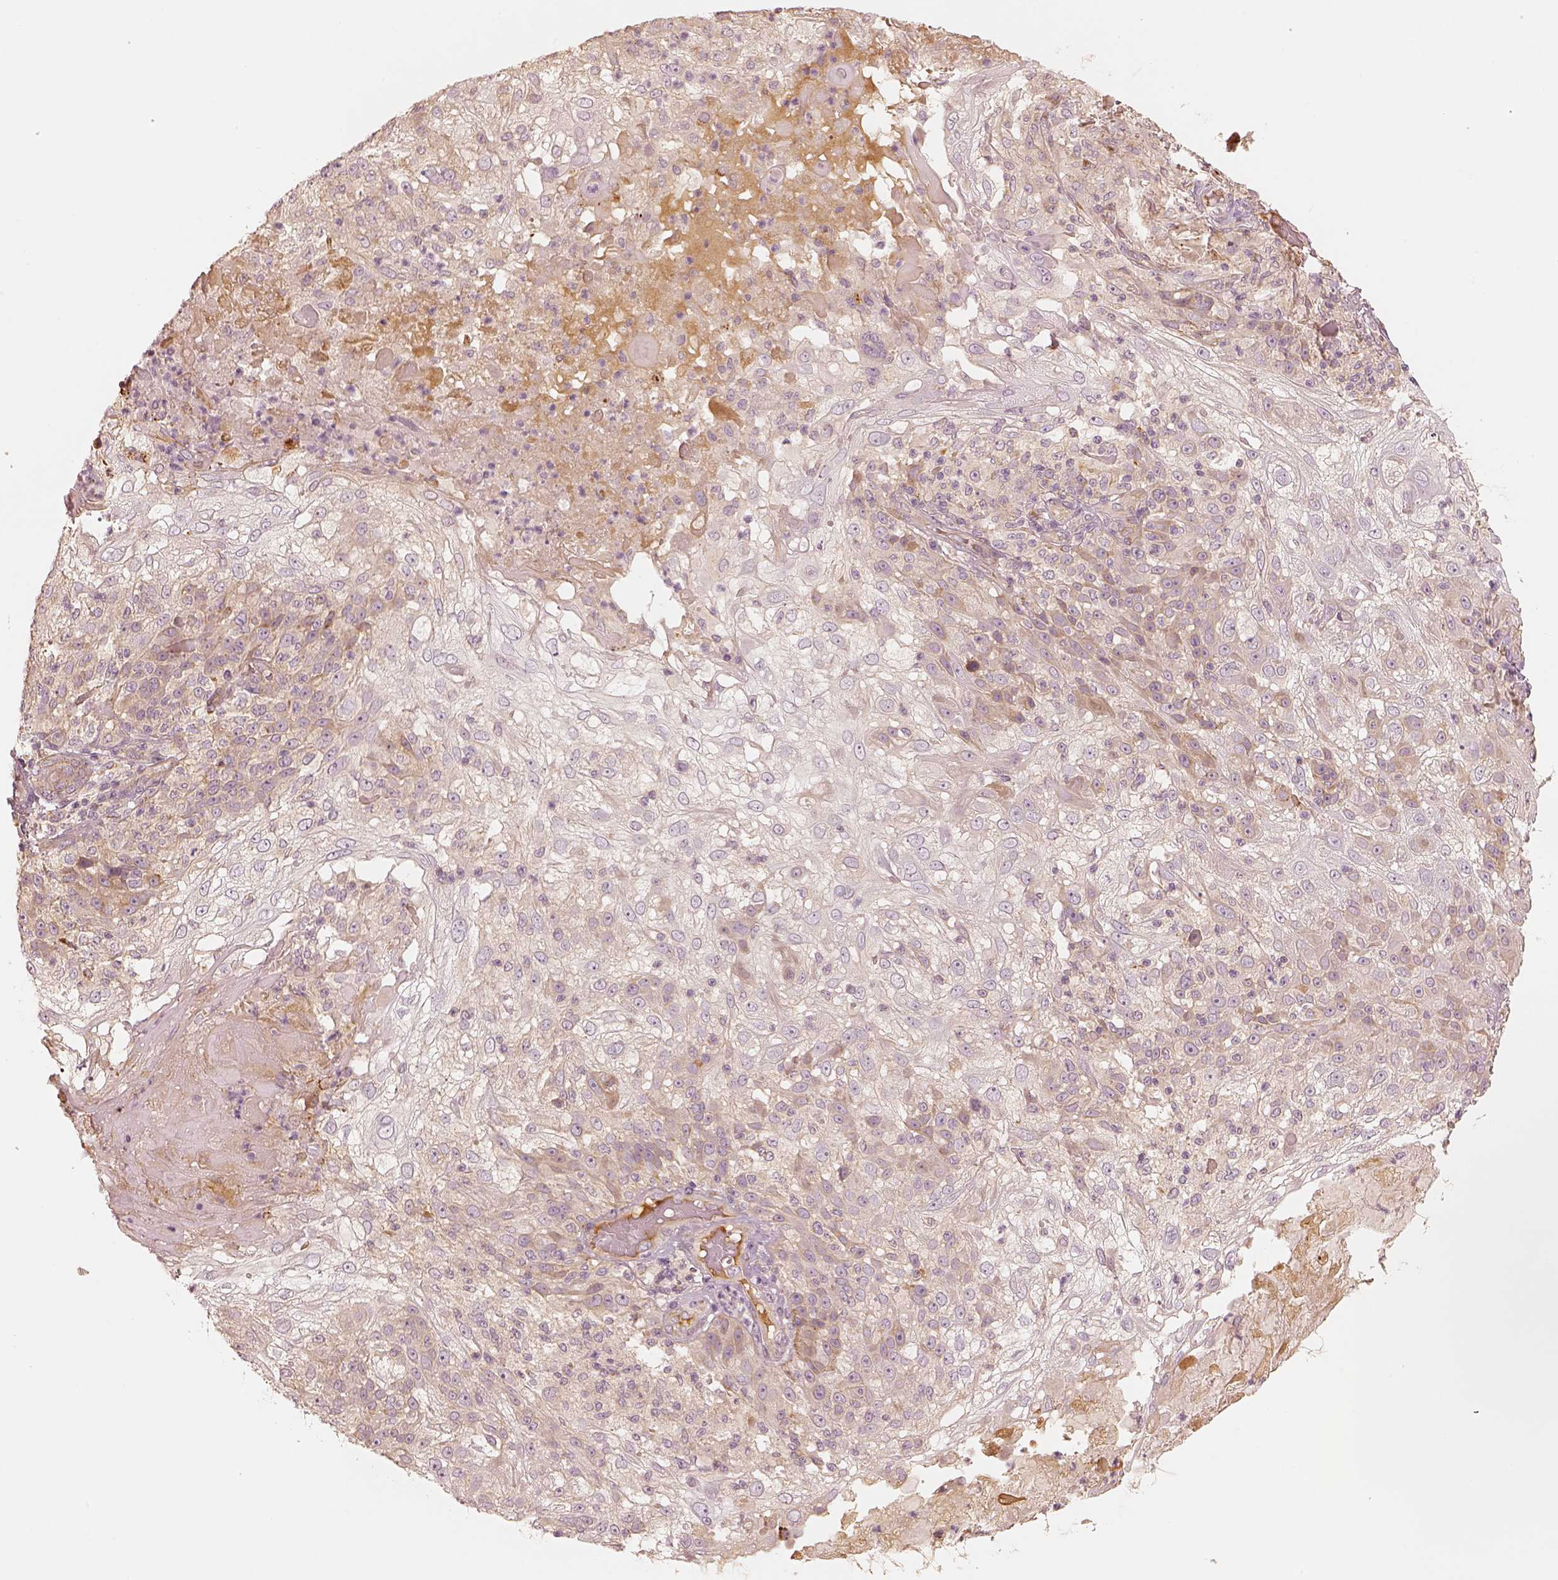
{"staining": {"intensity": "weak", "quantity": "<25%", "location": "cytoplasmic/membranous"}, "tissue": "skin cancer", "cell_type": "Tumor cells", "image_type": "cancer", "snomed": [{"axis": "morphology", "description": "Normal tissue, NOS"}, {"axis": "morphology", "description": "Squamous cell carcinoma, NOS"}, {"axis": "topography", "description": "Skin"}], "caption": "Tumor cells are negative for protein expression in human skin squamous cell carcinoma.", "gene": "GORASP2", "patient": {"sex": "female", "age": 83}}